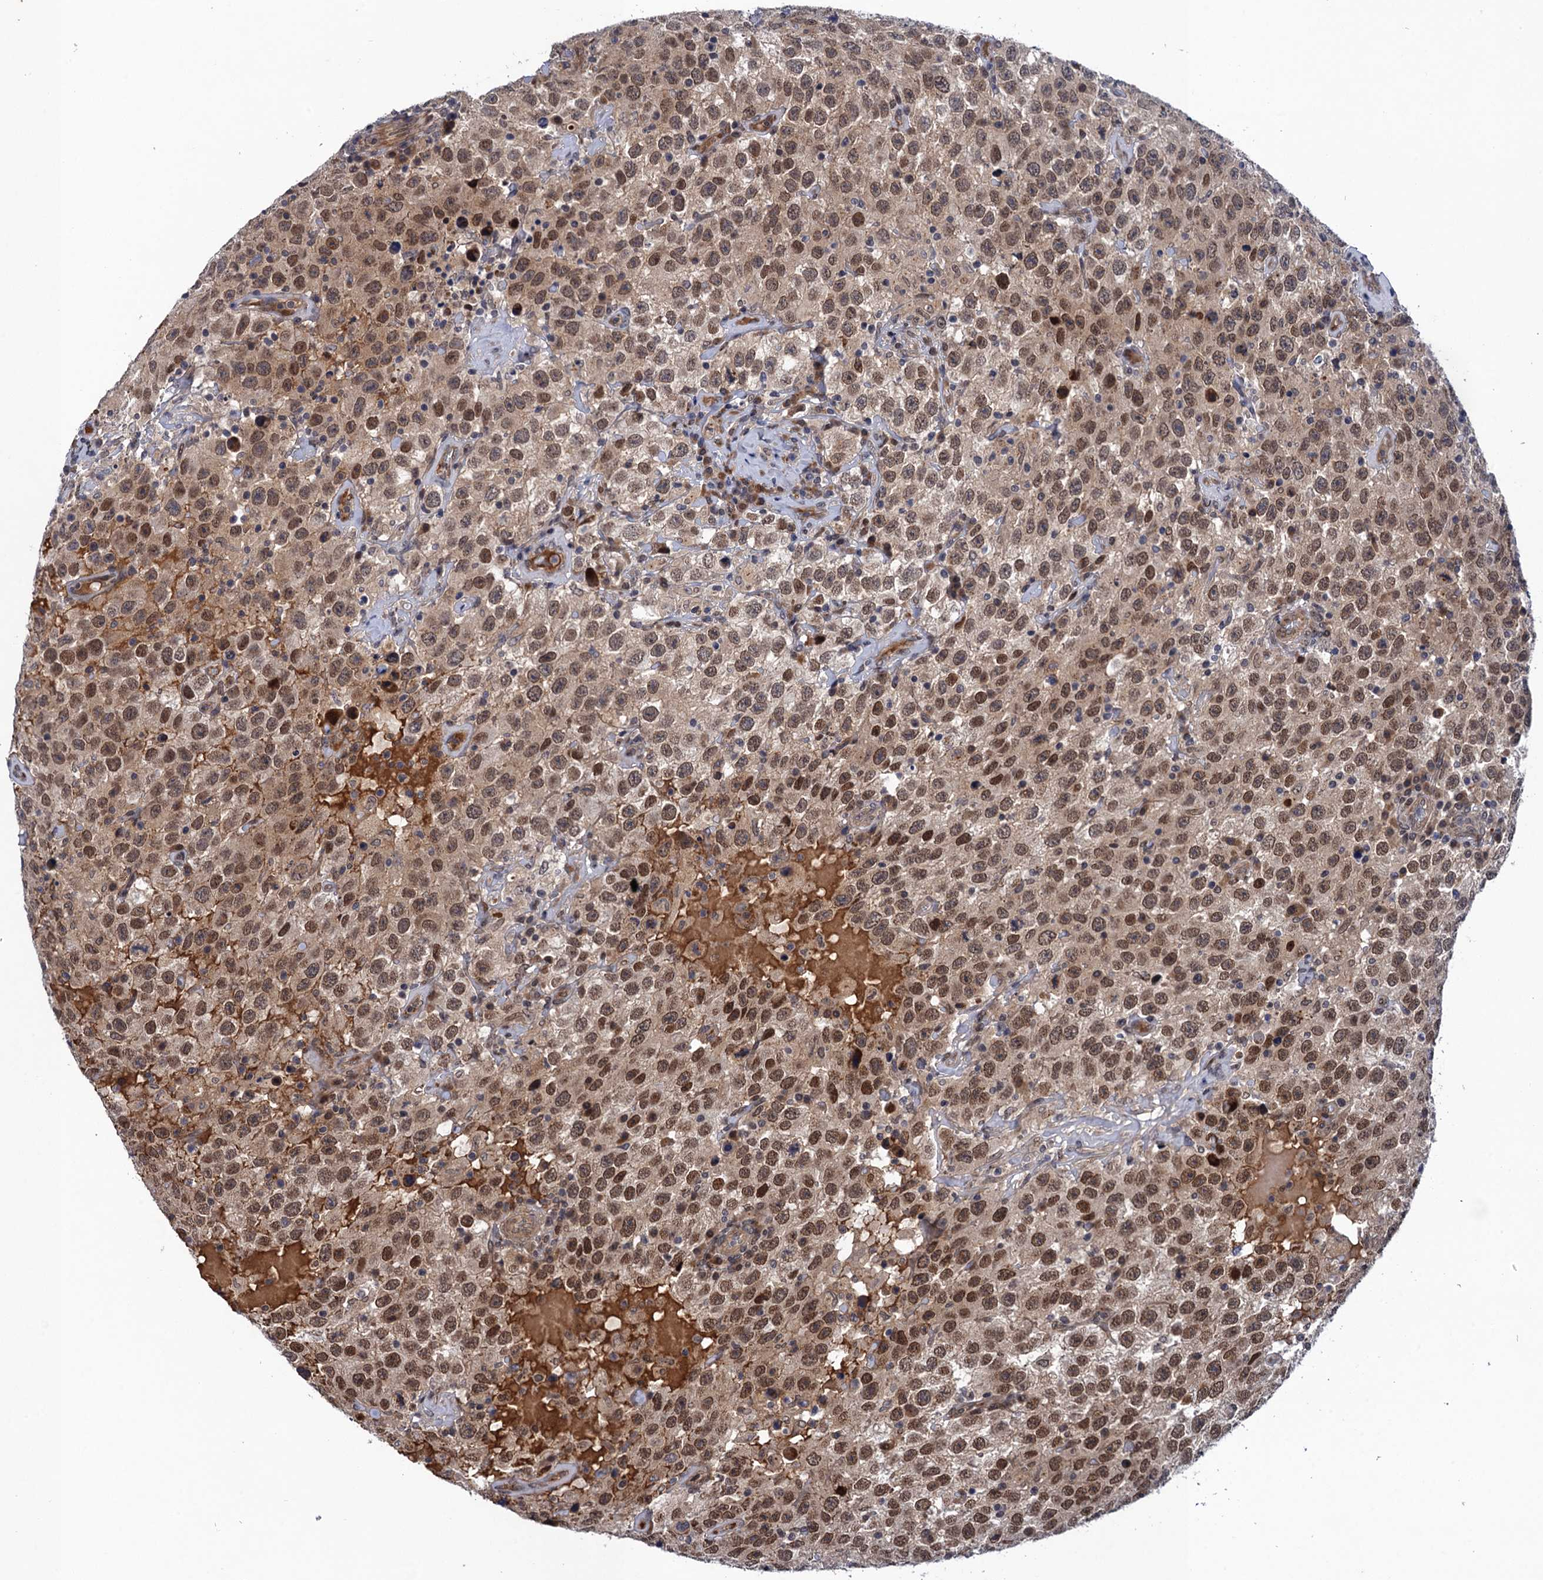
{"staining": {"intensity": "moderate", "quantity": ">75%", "location": "nuclear"}, "tissue": "testis cancer", "cell_type": "Tumor cells", "image_type": "cancer", "snomed": [{"axis": "morphology", "description": "Seminoma, NOS"}, {"axis": "topography", "description": "Testis"}], "caption": "Immunohistochemistry of human testis cancer reveals medium levels of moderate nuclear expression in about >75% of tumor cells.", "gene": "NEK8", "patient": {"sex": "male", "age": 41}}